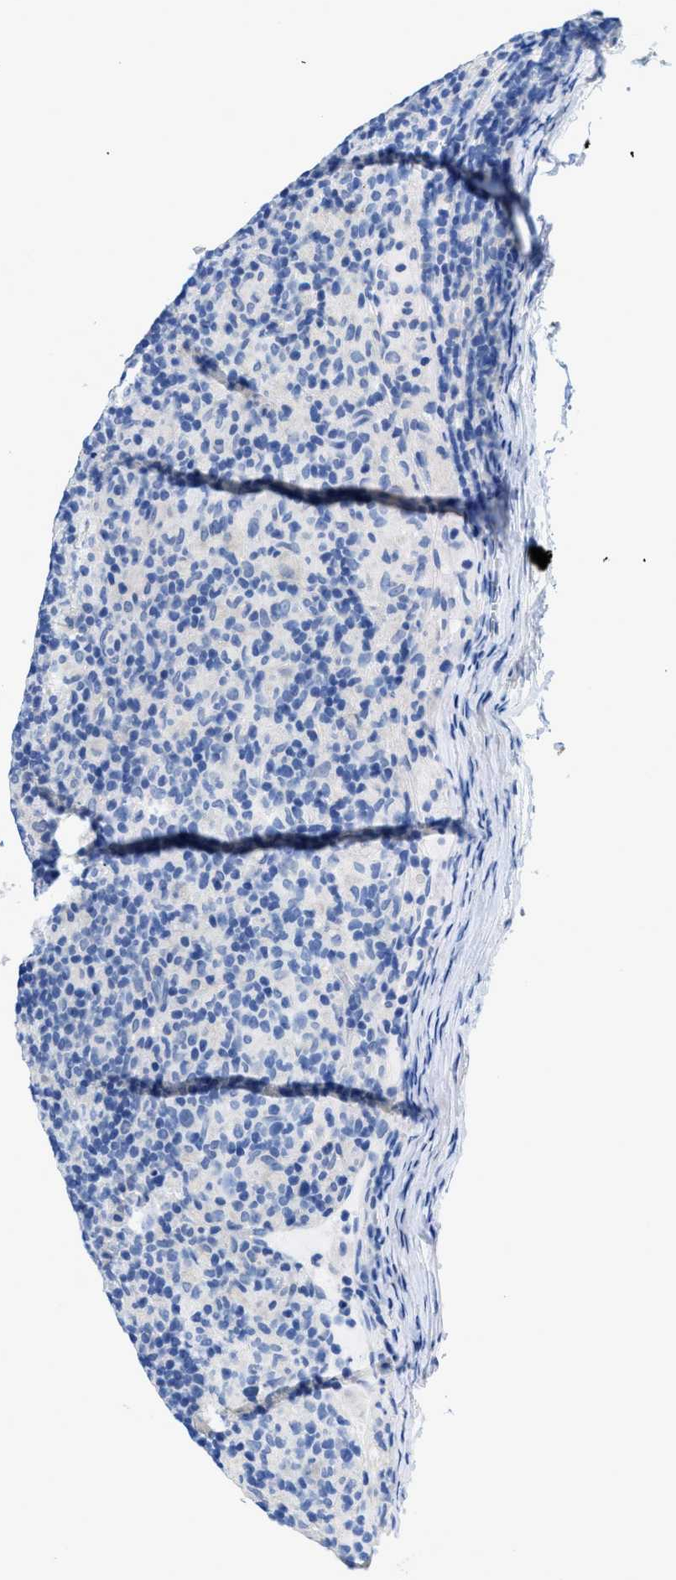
{"staining": {"intensity": "negative", "quantity": "none", "location": "none"}, "tissue": "lymphoma", "cell_type": "Tumor cells", "image_type": "cancer", "snomed": [{"axis": "morphology", "description": "Hodgkin's disease, NOS"}, {"axis": "topography", "description": "Lymph node"}], "caption": "This is an immunohistochemistry photomicrograph of Hodgkin's disease. There is no staining in tumor cells.", "gene": "CA9", "patient": {"sex": "male", "age": 70}}